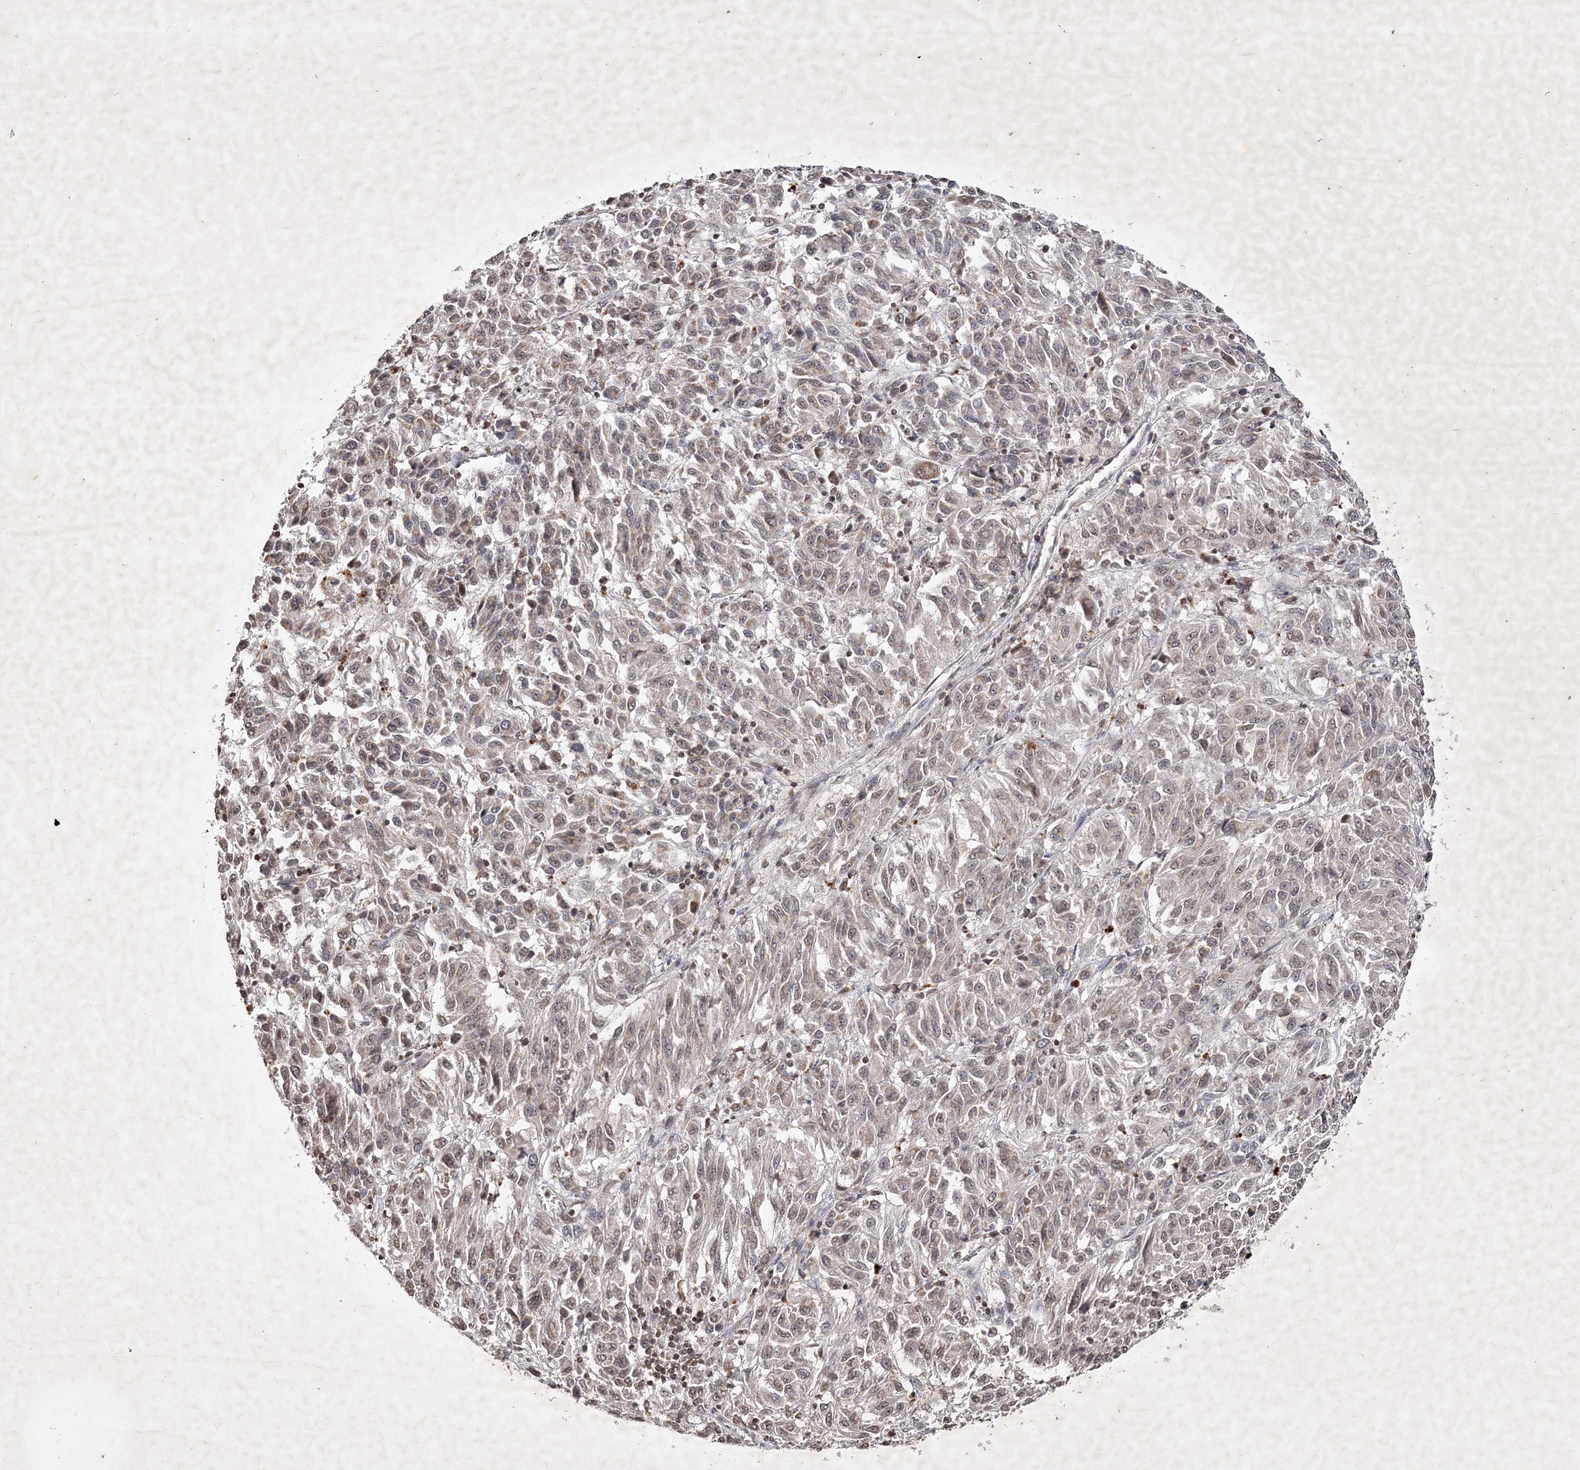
{"staining": {"intensity": "moderate", "quantity": ">75%", "location": "cytoplasmic/membranous,nuclear"}, "tissue": "melanoma", "cell_type": "Tumor cells", "image_type": "cancer", "snomed": [{"axis": "morphology", "description": "Malignant melanoma, Metastatic site"}, {"axis": "topography", "description": "Lung"}], "caption": "Moderate cytoplasmic/membranous and nuclear positivity is identified in approximately >75% of tumor cells in melanoma.", "gene": "SOWAHB", "patient": {"sex": "male", "age": 64}}